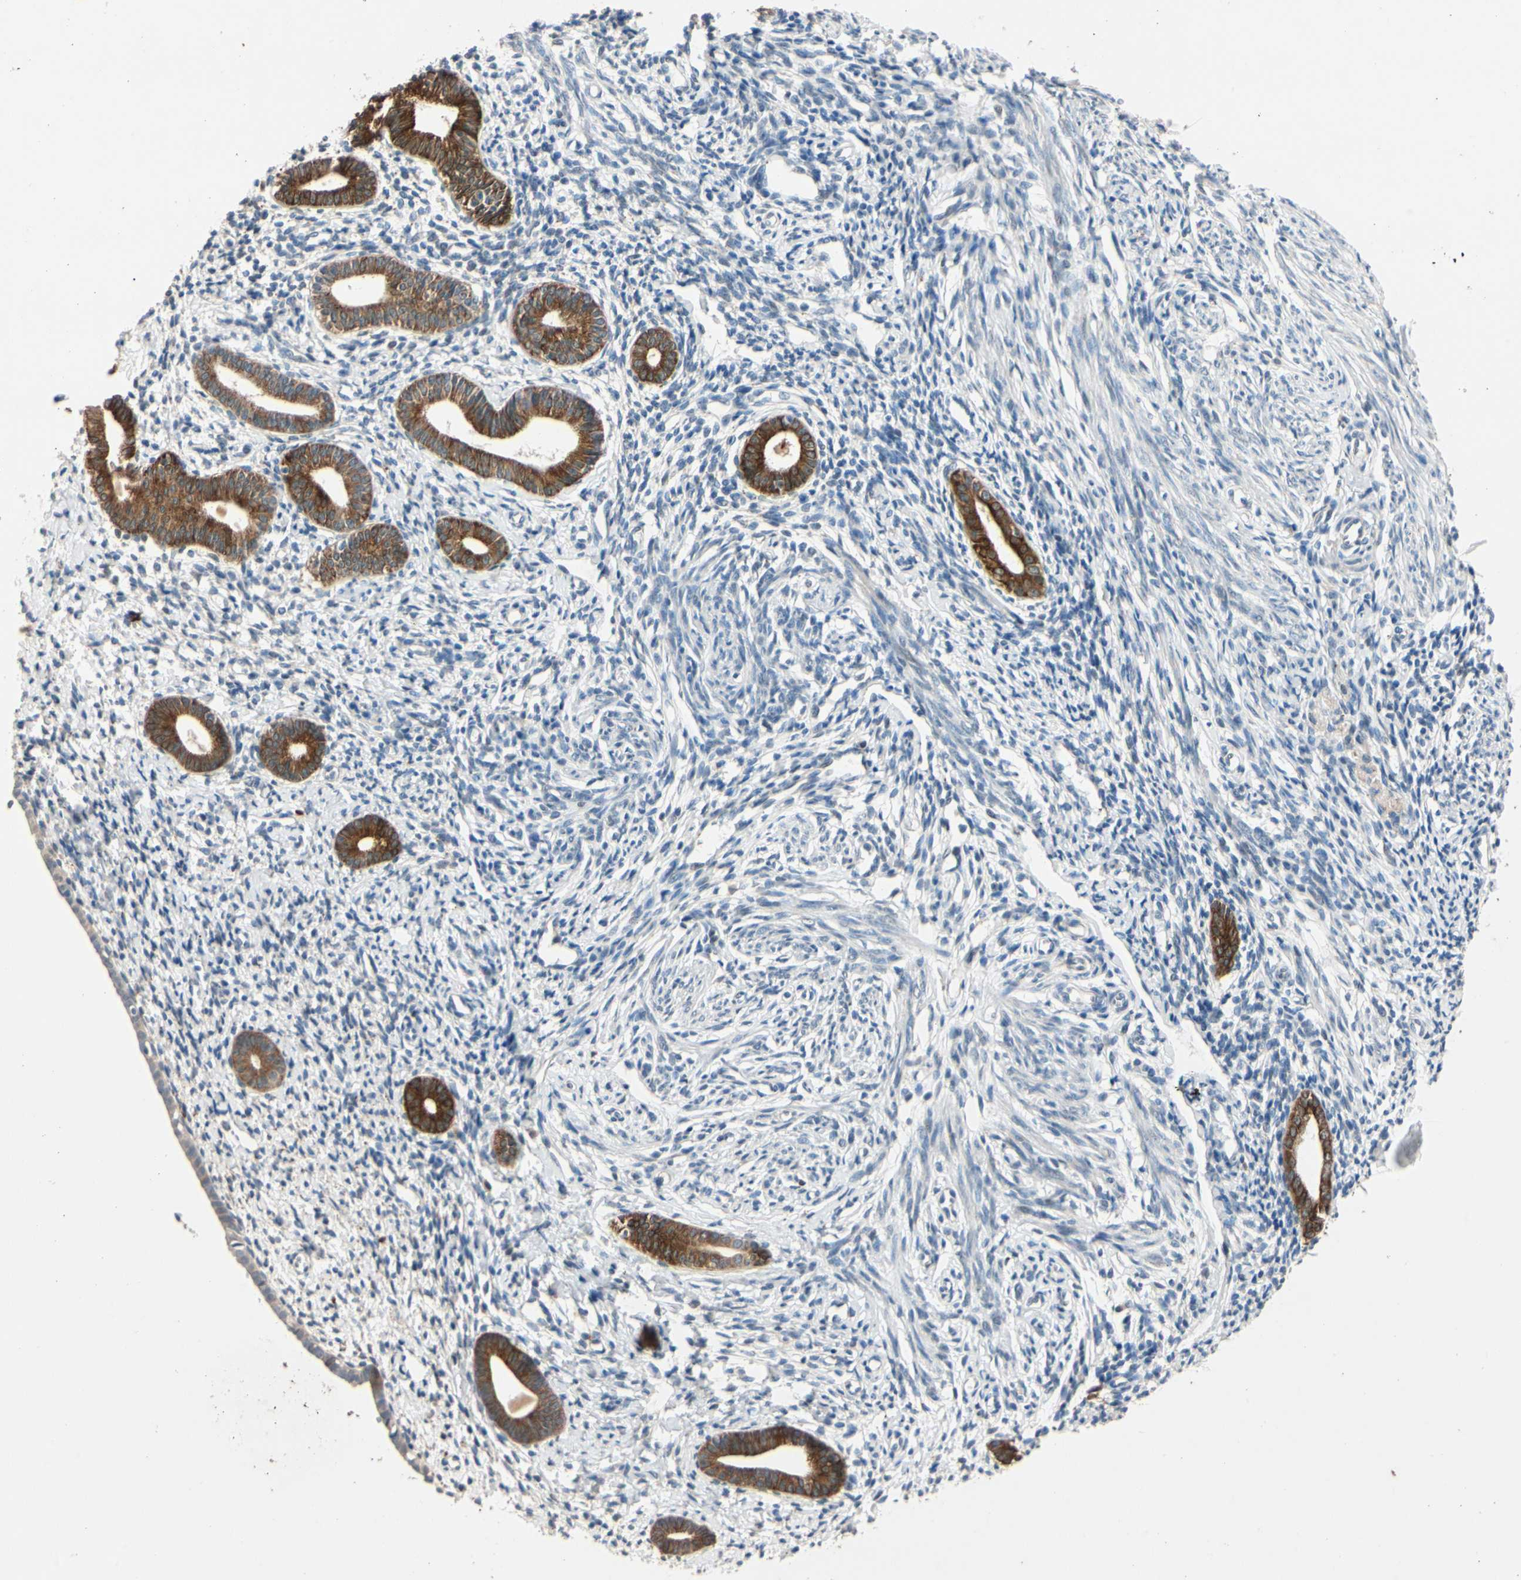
{"staining": {"intensity": "negative", "quantity": "none", "location": "none"}, "tissue": "endometrium", "cell_type": "Cells in endometrial stroma", "image_type": "normal", "snomed": [{"axis": "morphology", "description": "Normal tissue, NOS"}, {"axis": "topography", "description": "Endometrium"}], "caption": "Protein analysis of benign endometrium displays no significant expression in cells in endometrial stroma.", "gene": "ACSL5", "patient": {"sex": "female", "age": 71}}